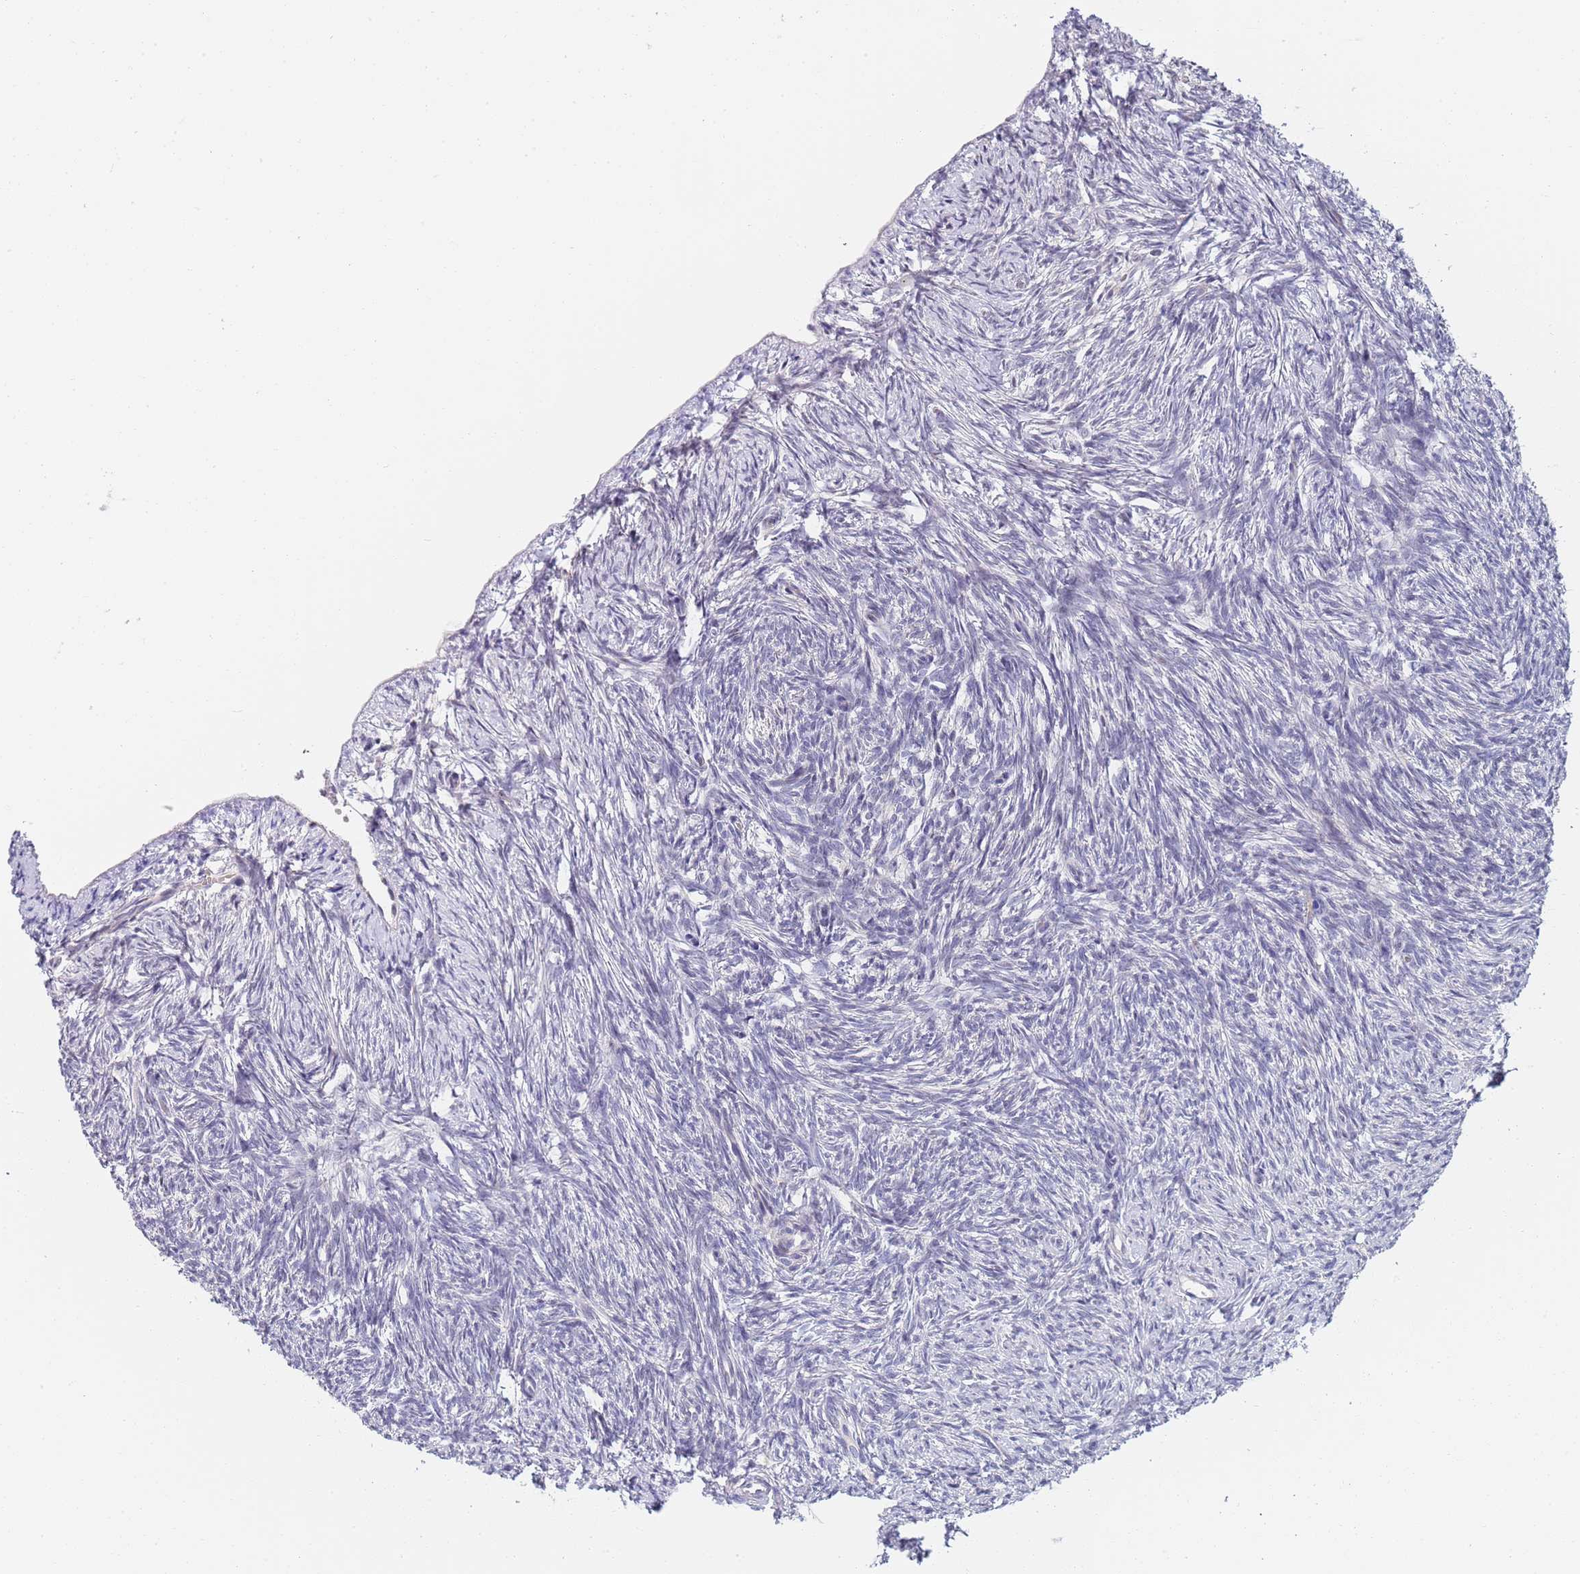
{"staining": {"intensity": "negative", "quantity": "none", "location": "none"}, "tissue": "ovary", "cell_type": "Follicle cells", "image_type": "normal", "snomed": [{"axis": "morphology", "description": "Normal tissue, NOS"}, {"axis": "topography", "description": "Ovary"}], "caption": "Immunohistochemistry of benign human ovary reveals no expression in follicle cells.", "gene": "PLCL2", "patient": {"sex": "female", "age": 51}}